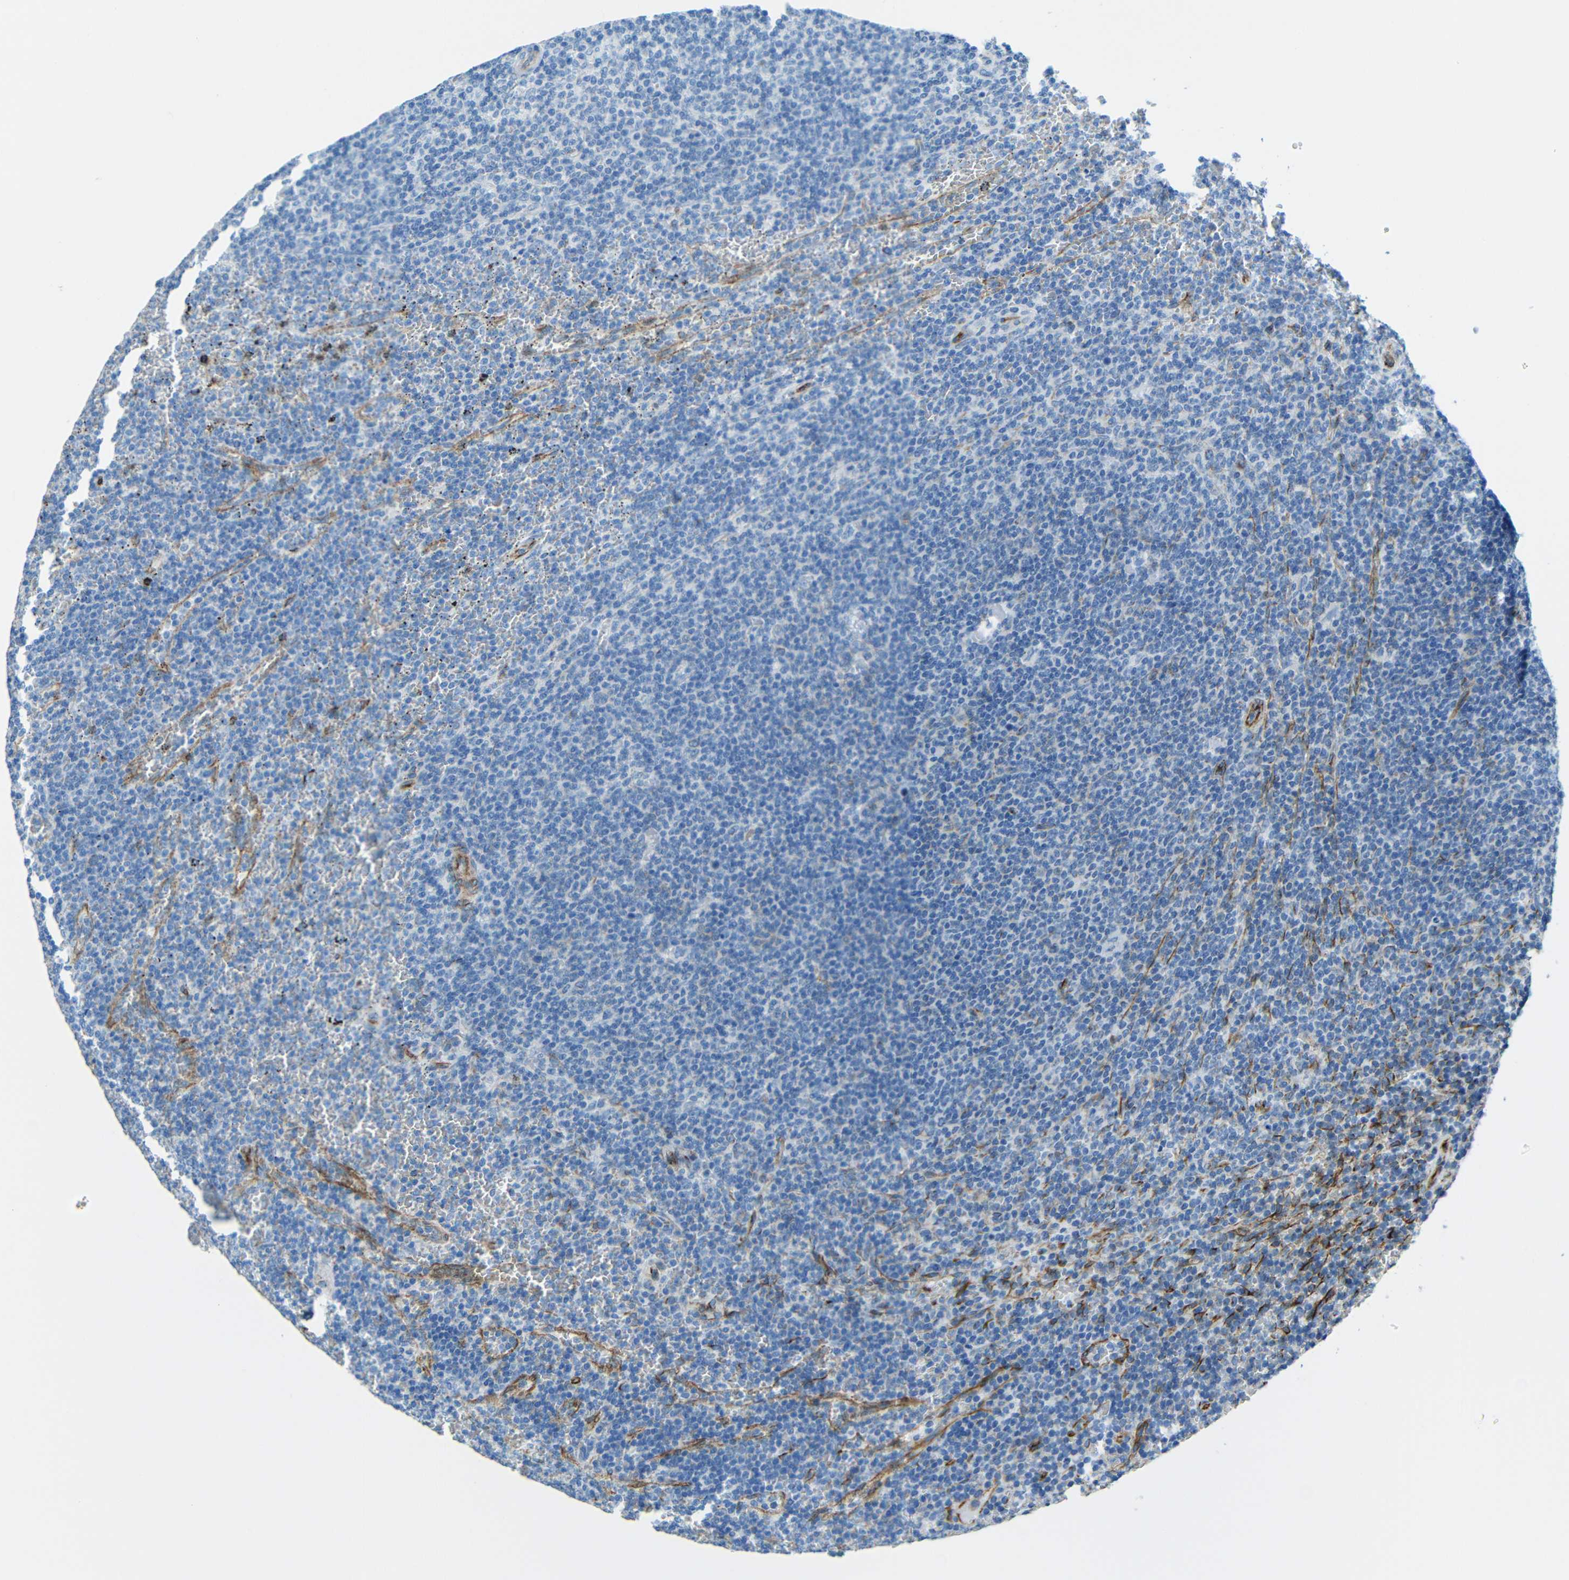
{"staining": {"intensity": "negative", "quantity": "none", "location": "none"}, "tissue": "lymphoma", "cell_type": "Tumor cells", "image_type": "cancer", "snomed": [{"axis": "morphology", "description": "Malignant lymphoma, non-Hodgkin's type, Low grade"}, {"axis": "topography", "description": "Spleen"}], "caption": "IHC micrograph of neoplastic tissue: human lymphoma stained with DAB shows no significant protein expression in tumor cells.", "gene": "TUBB4B", "patient": {"sex": "female", "age": 50}}